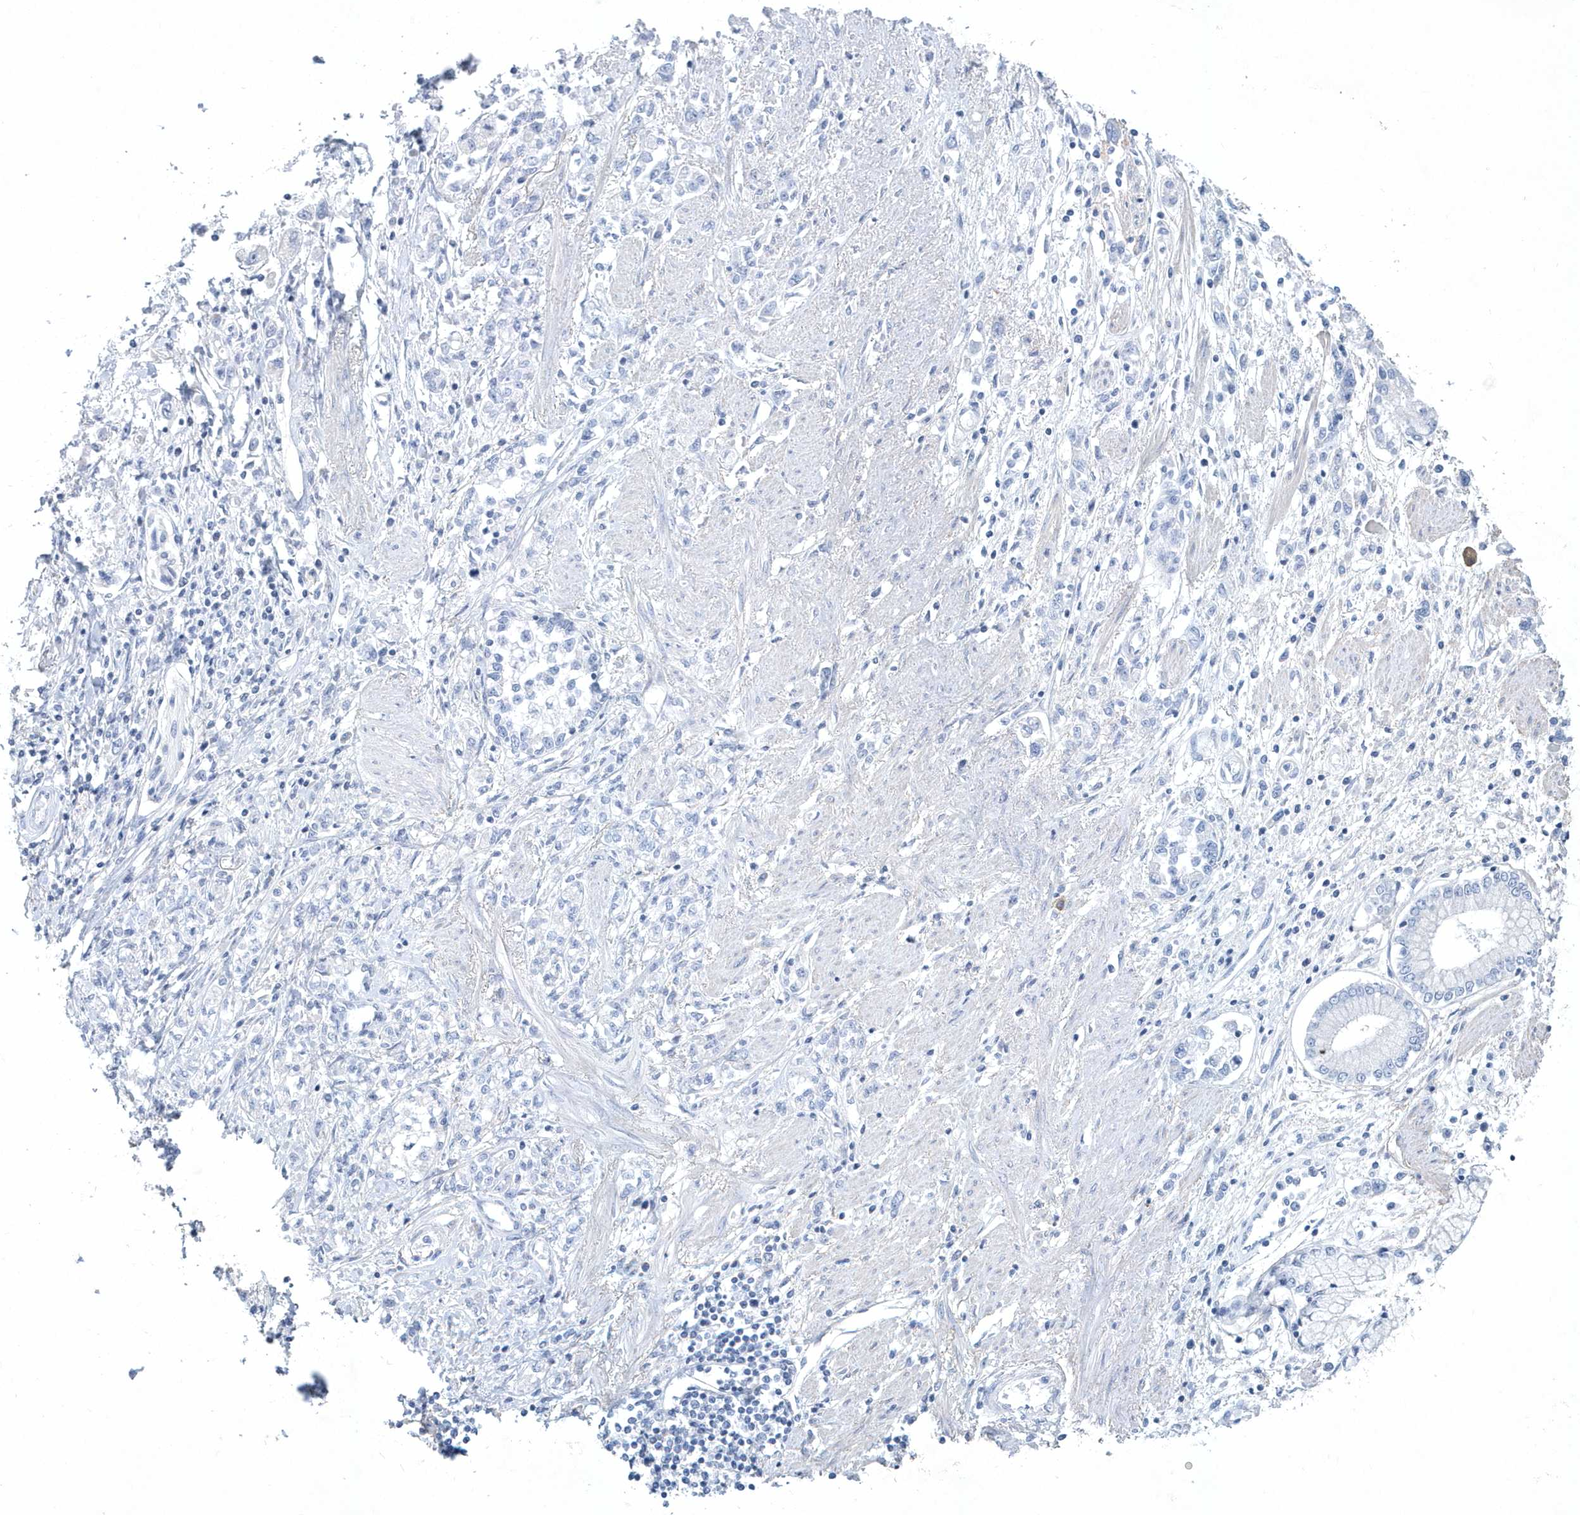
{"staining": {"intensity": "negative", "quantity": "none", "location": "none"}, "tissue": "stomach cancer", "cell_type": "Tumor cells", "image_type": "cancer", "snomed": [{"axis": "morphology", "description": "Adenocarcinoma, NOS"}, {"axis": "topography", "description": "Stomach"}], "caption": "DAB immunohistochemical staining of human adenocarcinoma (stomach) exhibits no significant staining in tumor cells.", "gene": "SPATA18", "patient": {"sex": "female", "age": 76}}